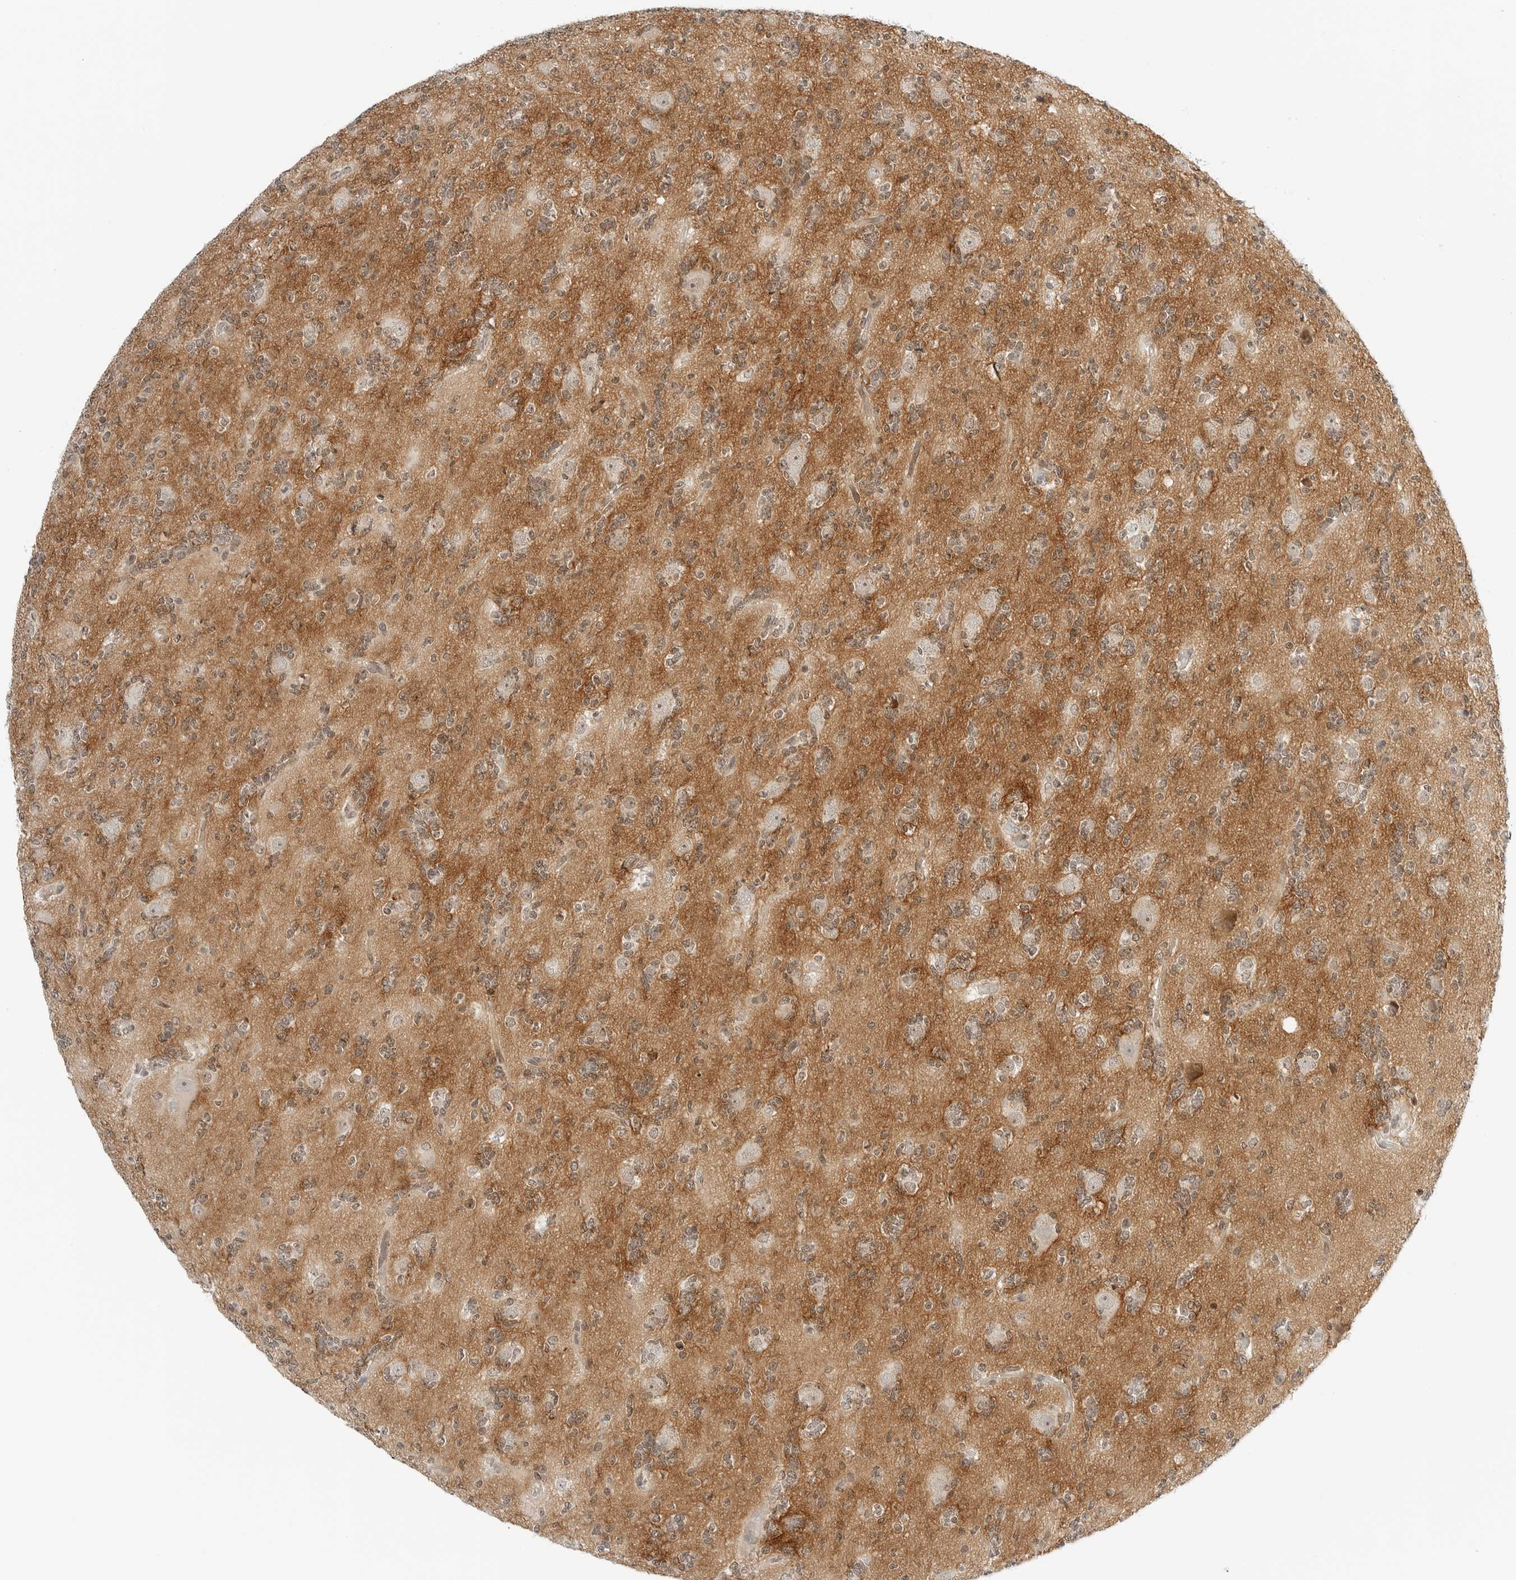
{"staining": {"intensity": "weak", "quantity": ">75%", "location": "nuclear"}, "tissue": "glioma", "cell_type": "Tumor cells", "image_type": "cancer", "snomed": [{"axis": "morphology", "description": "Glioma, malignant, High grade"}, {"axis": "topography", "description": "Brain"}], "caption": "Malignant glioma (high-grade) stained with immunohistochemistry demonstrates weak nuclear expression in approximately >75% of tumor cells.", "gene": "NEO1", "patient": {"sex": "female", "age": 62}}